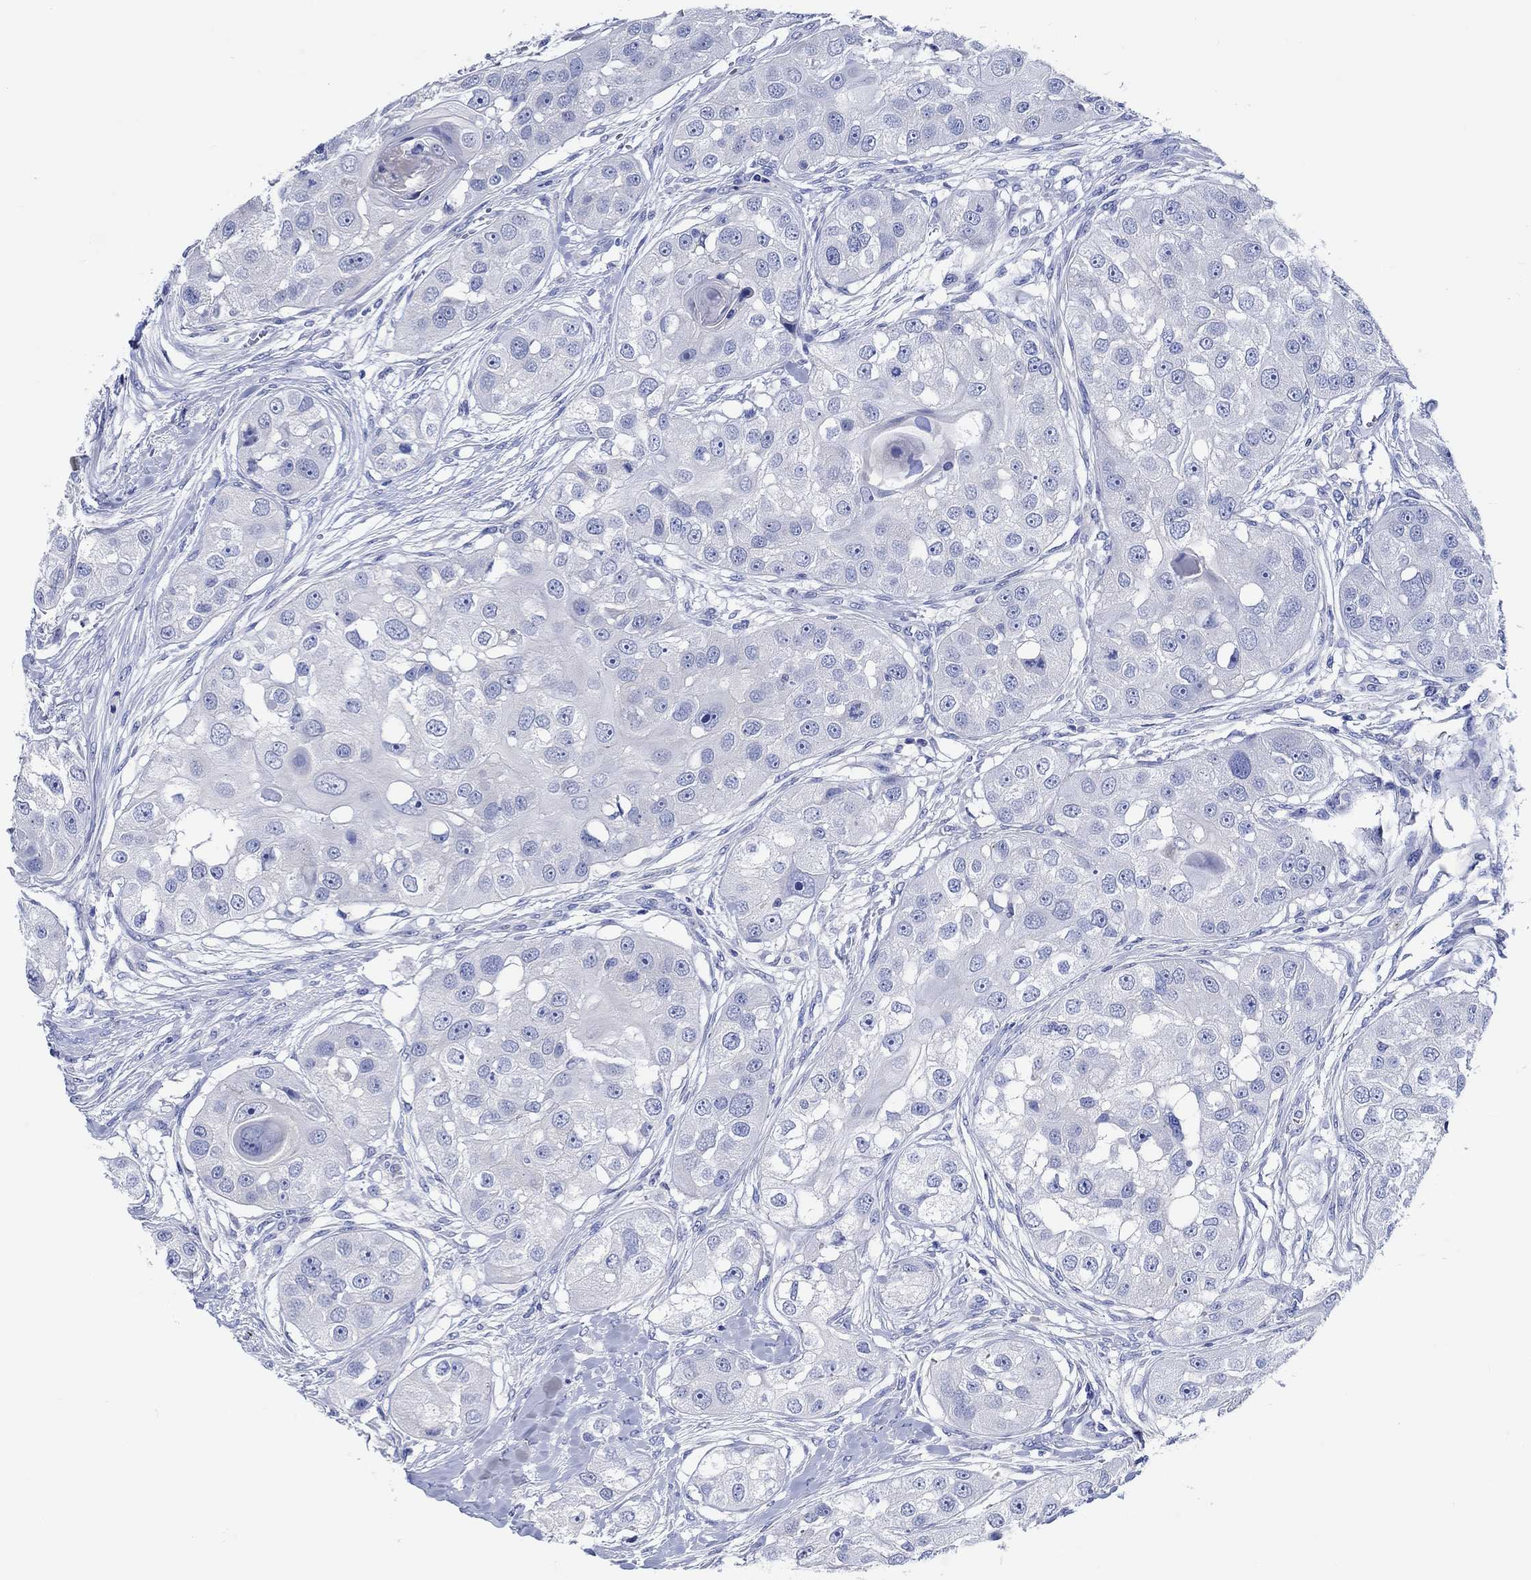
{"staining": {"intensity": "negative", "quantity": "none", "location": "none"}, "tissue": "head and neck cancer", "cell_type": "Tumor cells", "image_type": "cancer", "snomed": [{"axis": "morphology", "description": "Normal tissue, NOS"}, {"axis": "morphology", "description": "Squamous cell carcinoma, NOS"}, {"axis": "topography", "description": "Skeletal muscle"}, {"axis": "topography", "description": "Head-Neck"}], "caption": "Squamous cell carcinoma (head and neck) was stained to show a protein in brown. There is no significant expression in tumor cells.", "gene": "SHISA4", "patient": {"sex": "male", "age": 51}}